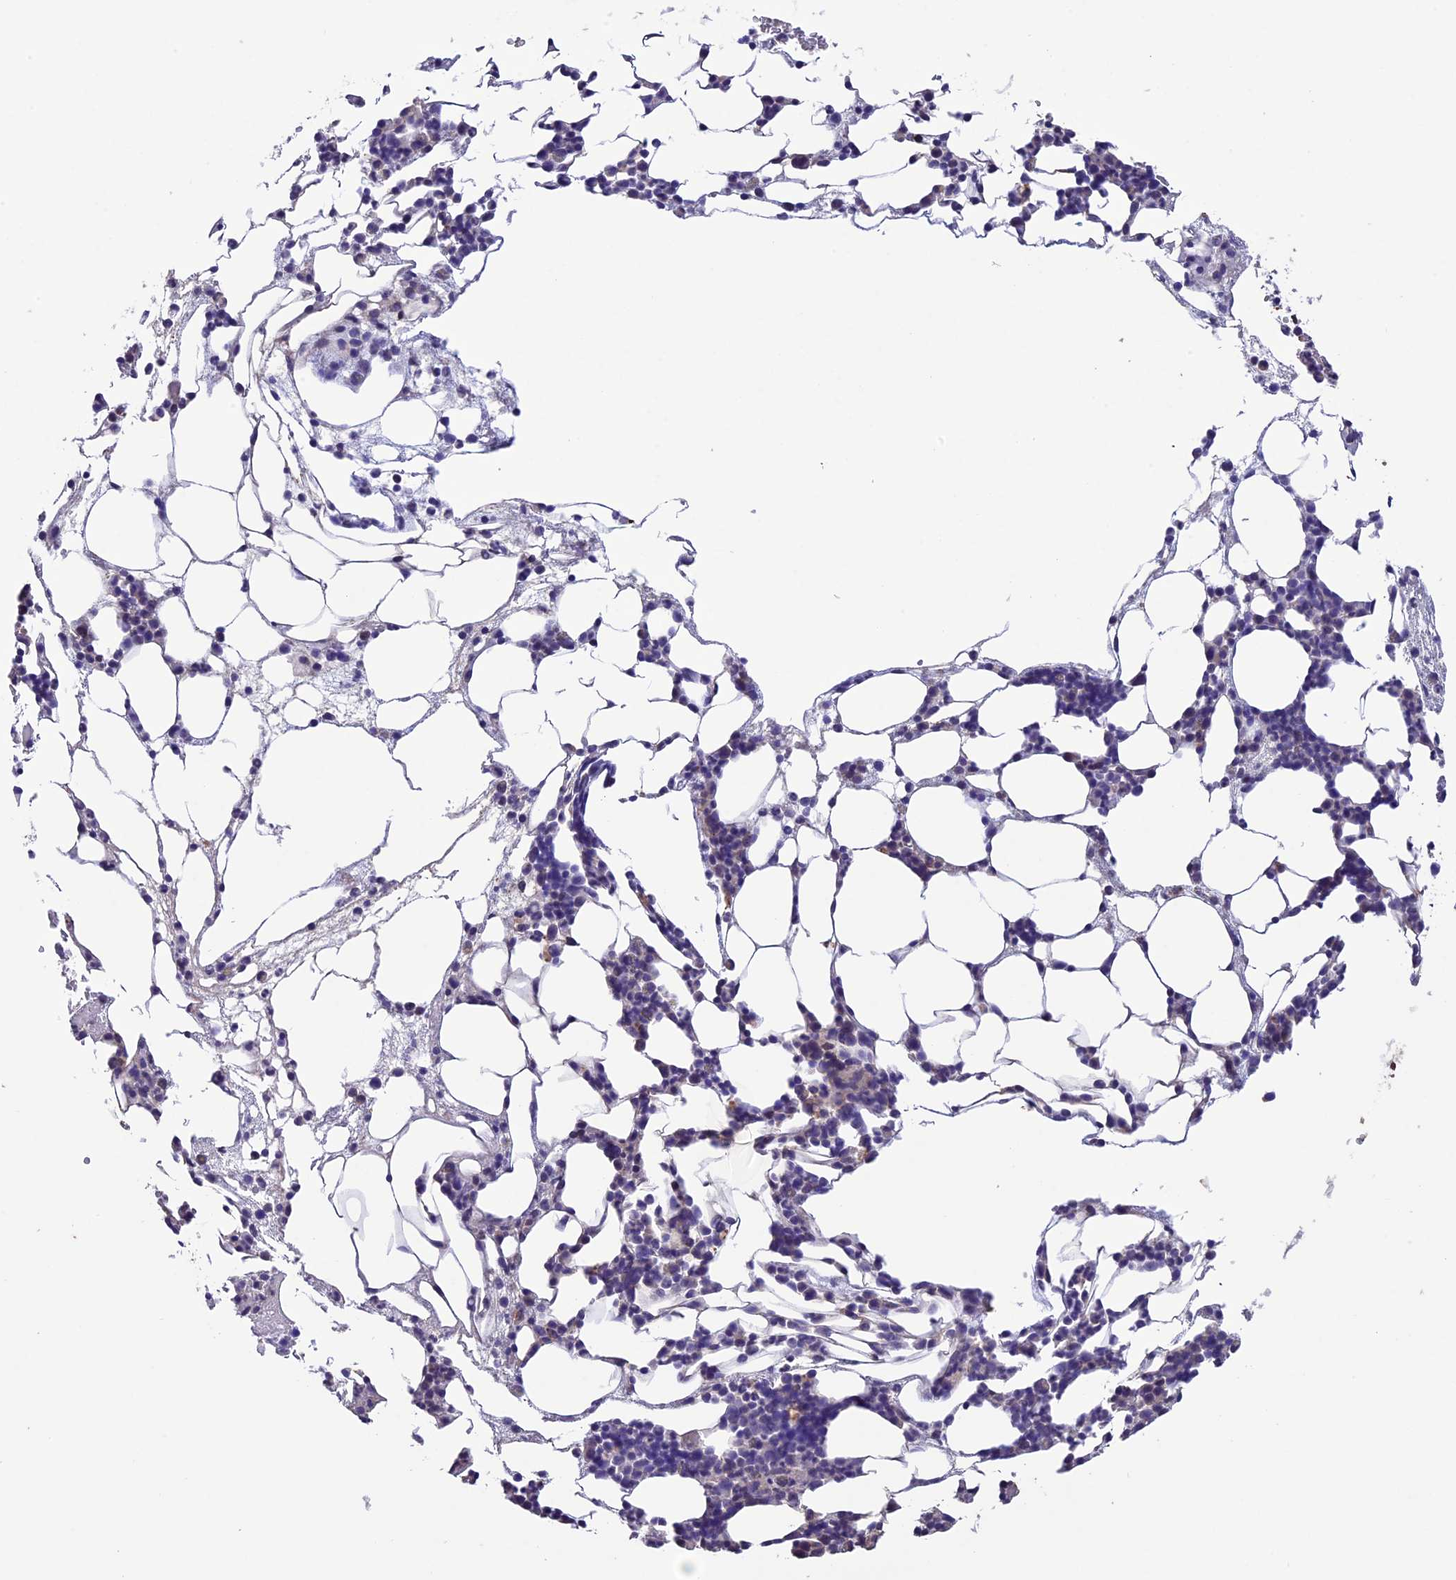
{"staining": {"intensity": "negative", "quantity": "none", "location": "none"}, "tissue": "bone marrow", "cell_type": "Hematopoietic cells", "image_type": "normal", "snomed": [{"axis": "morphology", "description": "Normal tissue, NOS"}, {"axis": "morphology", "description": "Inflammation, NOS"}, {"axis": "topography", "description": "Bone marrow"}], "caption": "The immunohistochemistry photomicrograph has no significant staining in hematopoietic cells of bone marrow.", "gene": "DIS3L", "patient": {"sex": "female", "age": 78}}